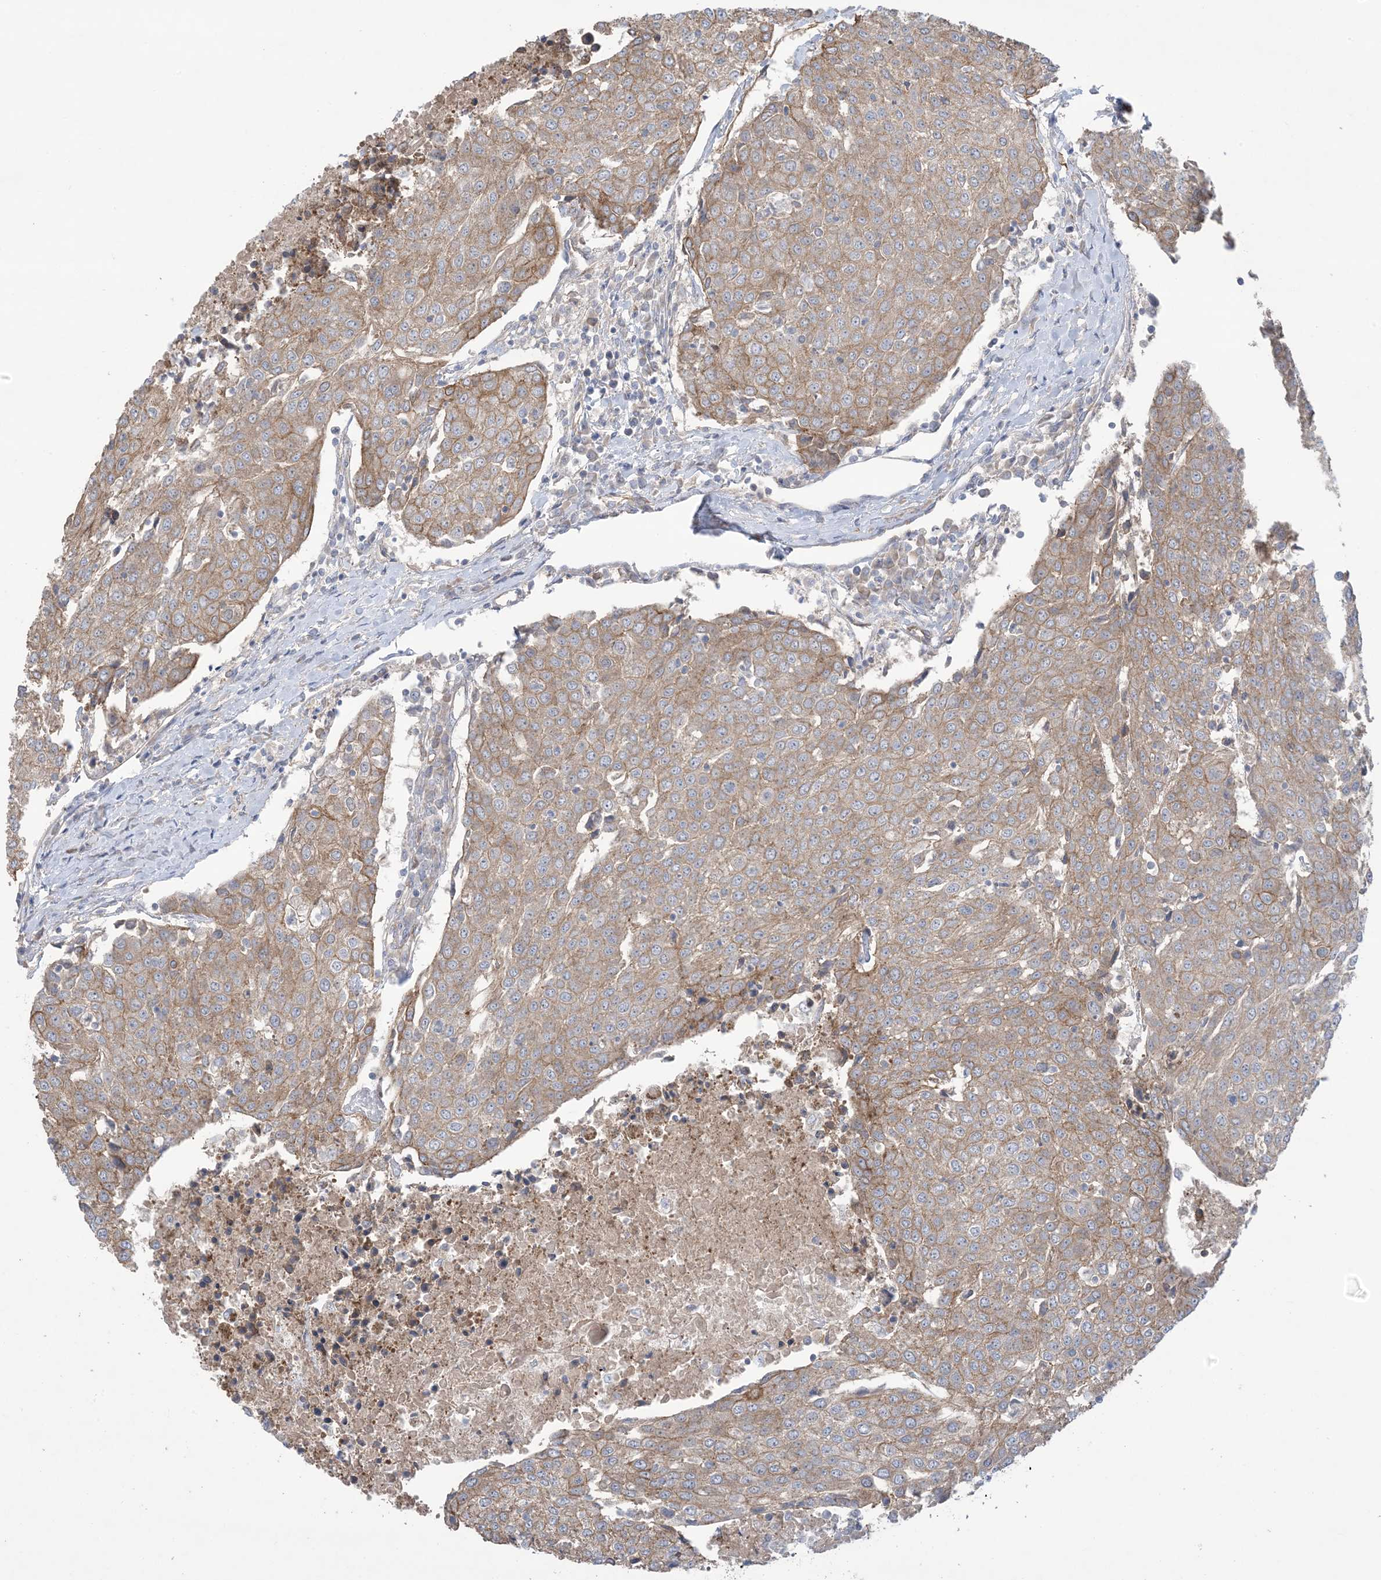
{"staining": {"intensity": "moderate", "quantity": ">75%", "location": "cytoplasmic/membranous"}, "tissue": "urothelial cancer", "cell_type": "Tumor cells", "image_type": "cancer", "snomed": [{"axis": "morphology", "description": "Urothelial carcinoma, High grade"}, {"axis": "topography", "description": "Urinary bladder"}], "caption": "This is an image of IHC staining of urothelial cancer, which shows moderate positivity in the cytoplasmic/membranous of tumor cells.", "gene": "CCNY", "patient": {"sex": "female", "age": 85}}